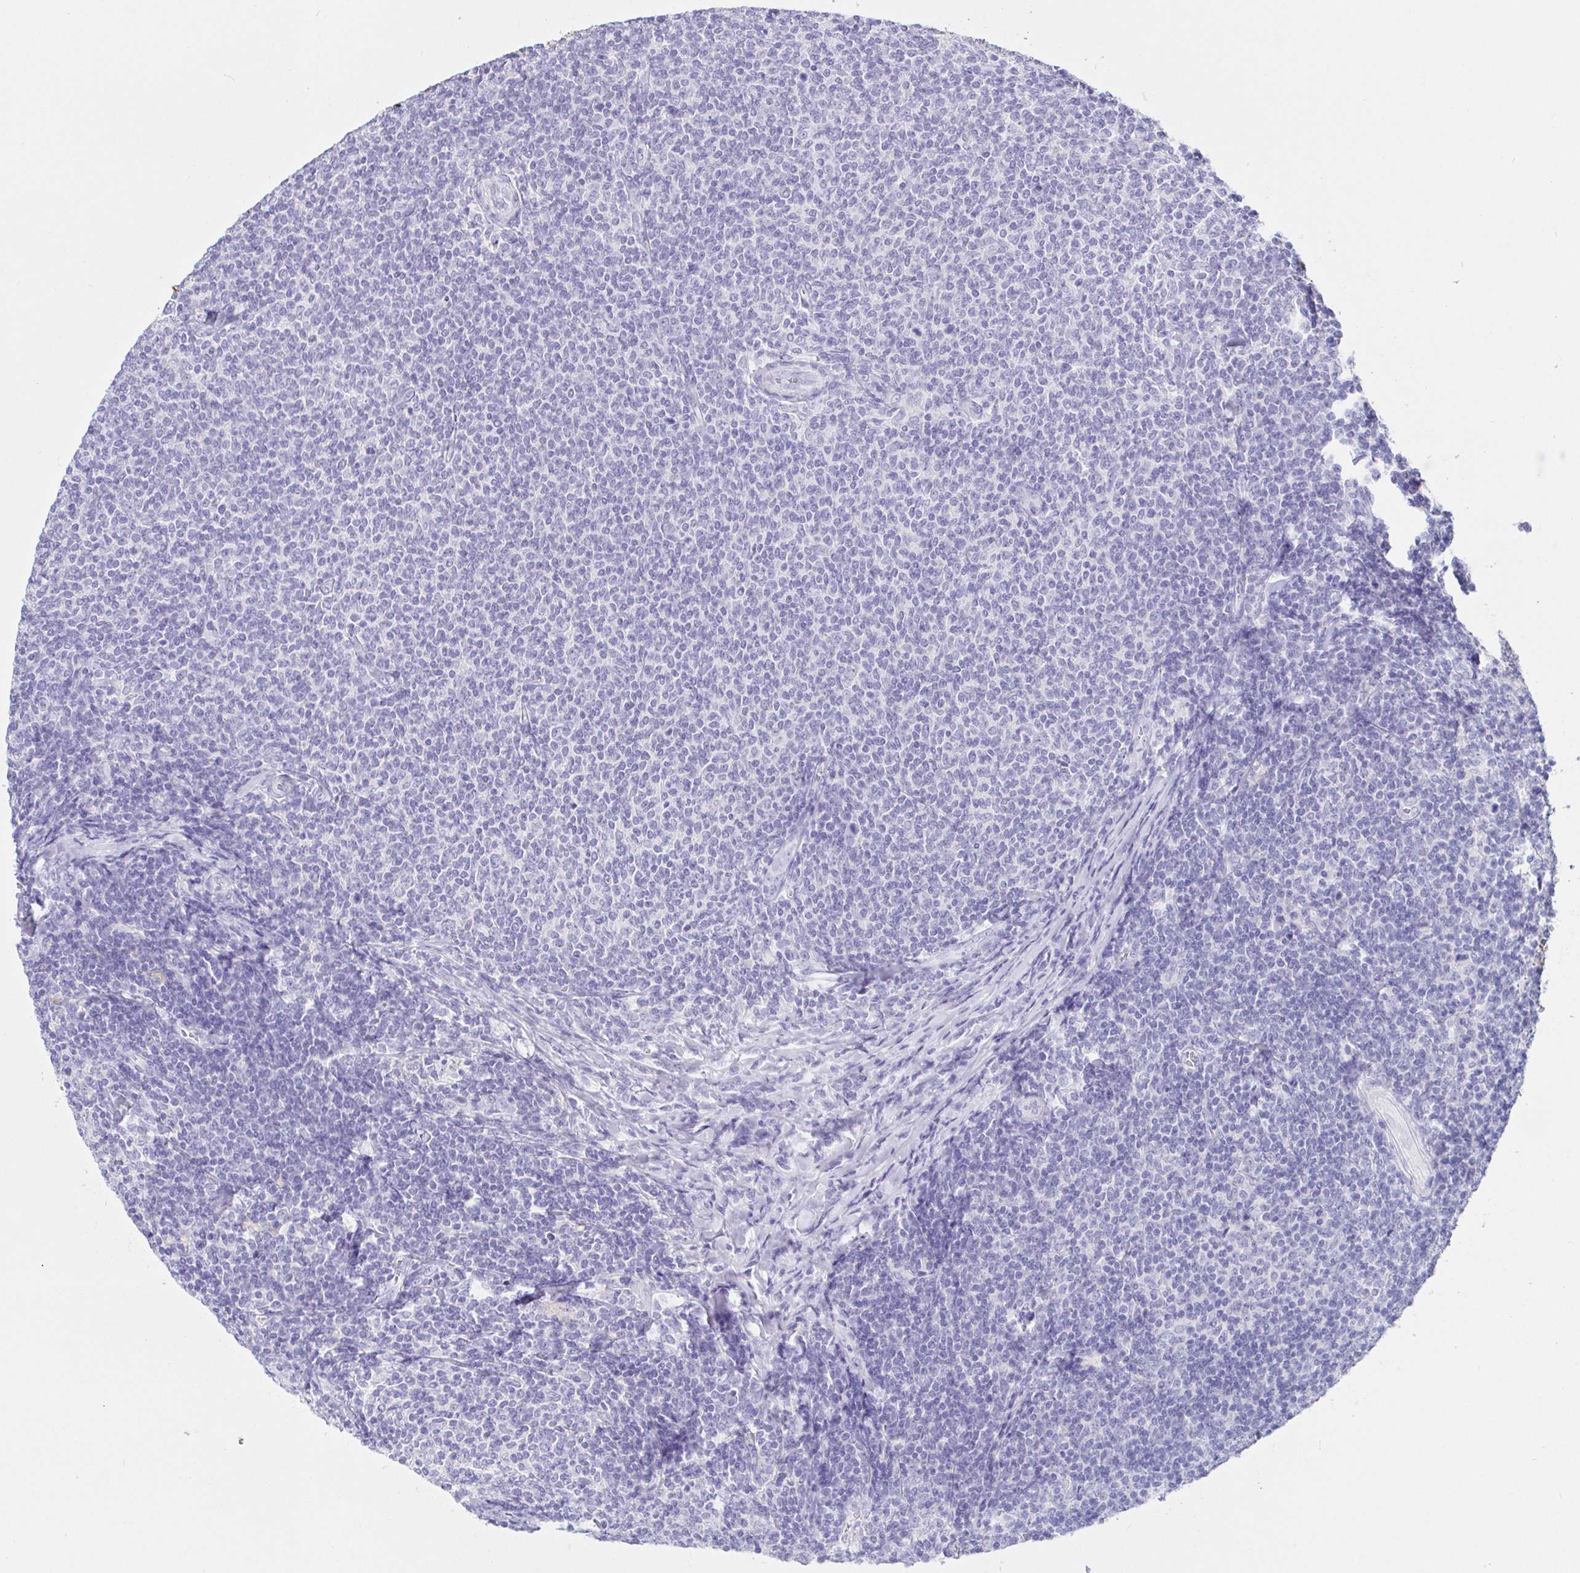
{"staining": {"intensity": "negative", "quantity": "none", "location": "none"}, "tissue": "lymphoma", "cell_type": "Tumor cells", "image_type": "cancer", "snomed": [{"axis": "morphology", "description": "Malignant lymphoma, non-Hodgkin's type, Low grade"}, {"axis": "topography", "description": "Lymph node"}], "caption": "Photomicrograph shows no protein positivity in tumor cells of malignant lymphoma, non-Hodgkin's type (low-grade) tissue.", "gene": "SAA4", "patient": {"sex": "male", "age": 52}}